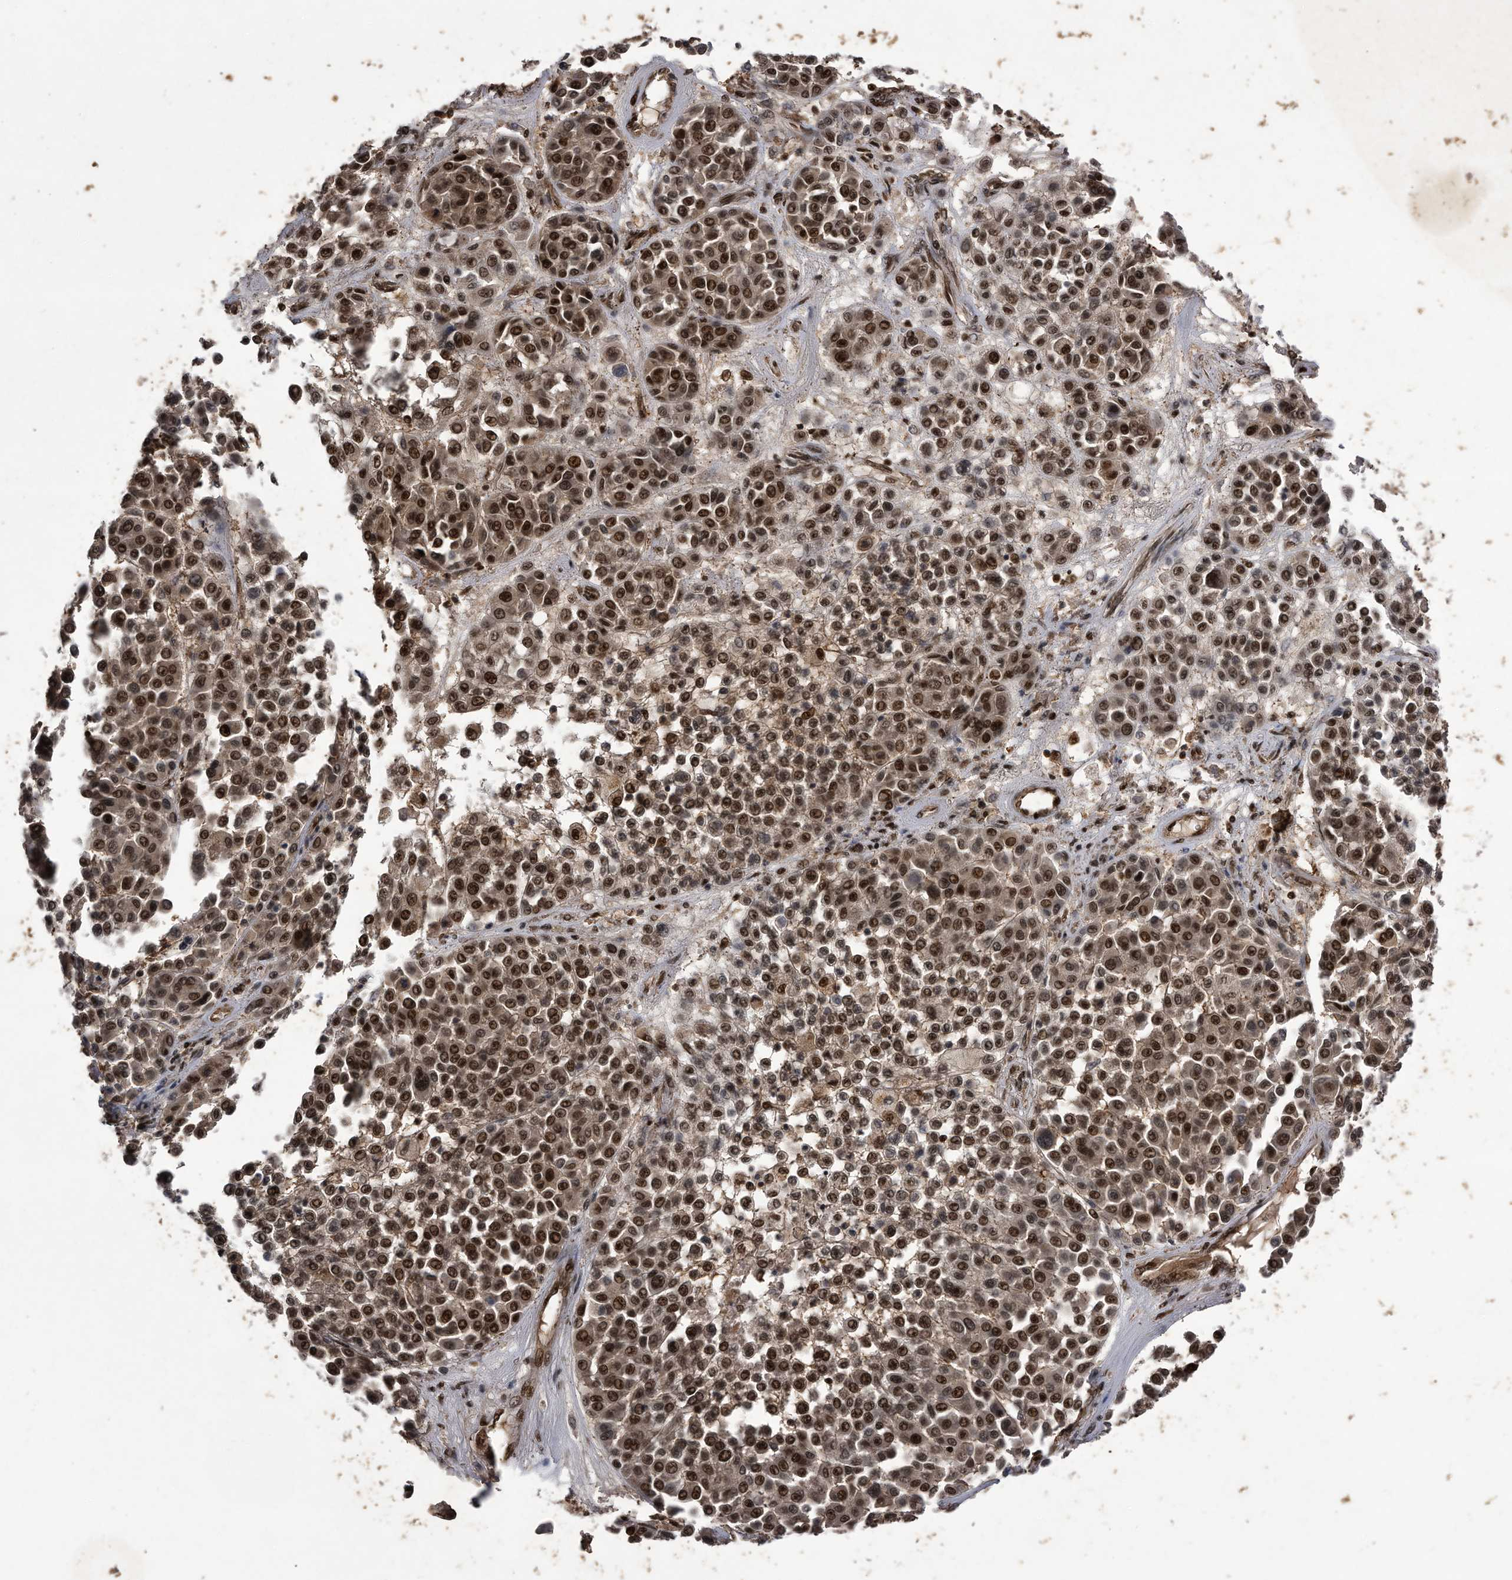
{"staining": {"intensity": "strong", "quantity": ">75%", "location": "nuclear"}, "tissue": "melanoma", "cell_type": "Tumor cells", "image_type": "cancer", "snomed": [{"axis": "morphology", "description": "Malignant melanoma, Metastatic site"}, {"axis": "topography", "description": "Soft tissue"}], "caption": "This is a photomicrograph of IHC staining of melanoma, which shows strong staining in the nuclear of tumor cells.", "gene": "RAD23B", "patient": {"sex": "male", "age": 41}}